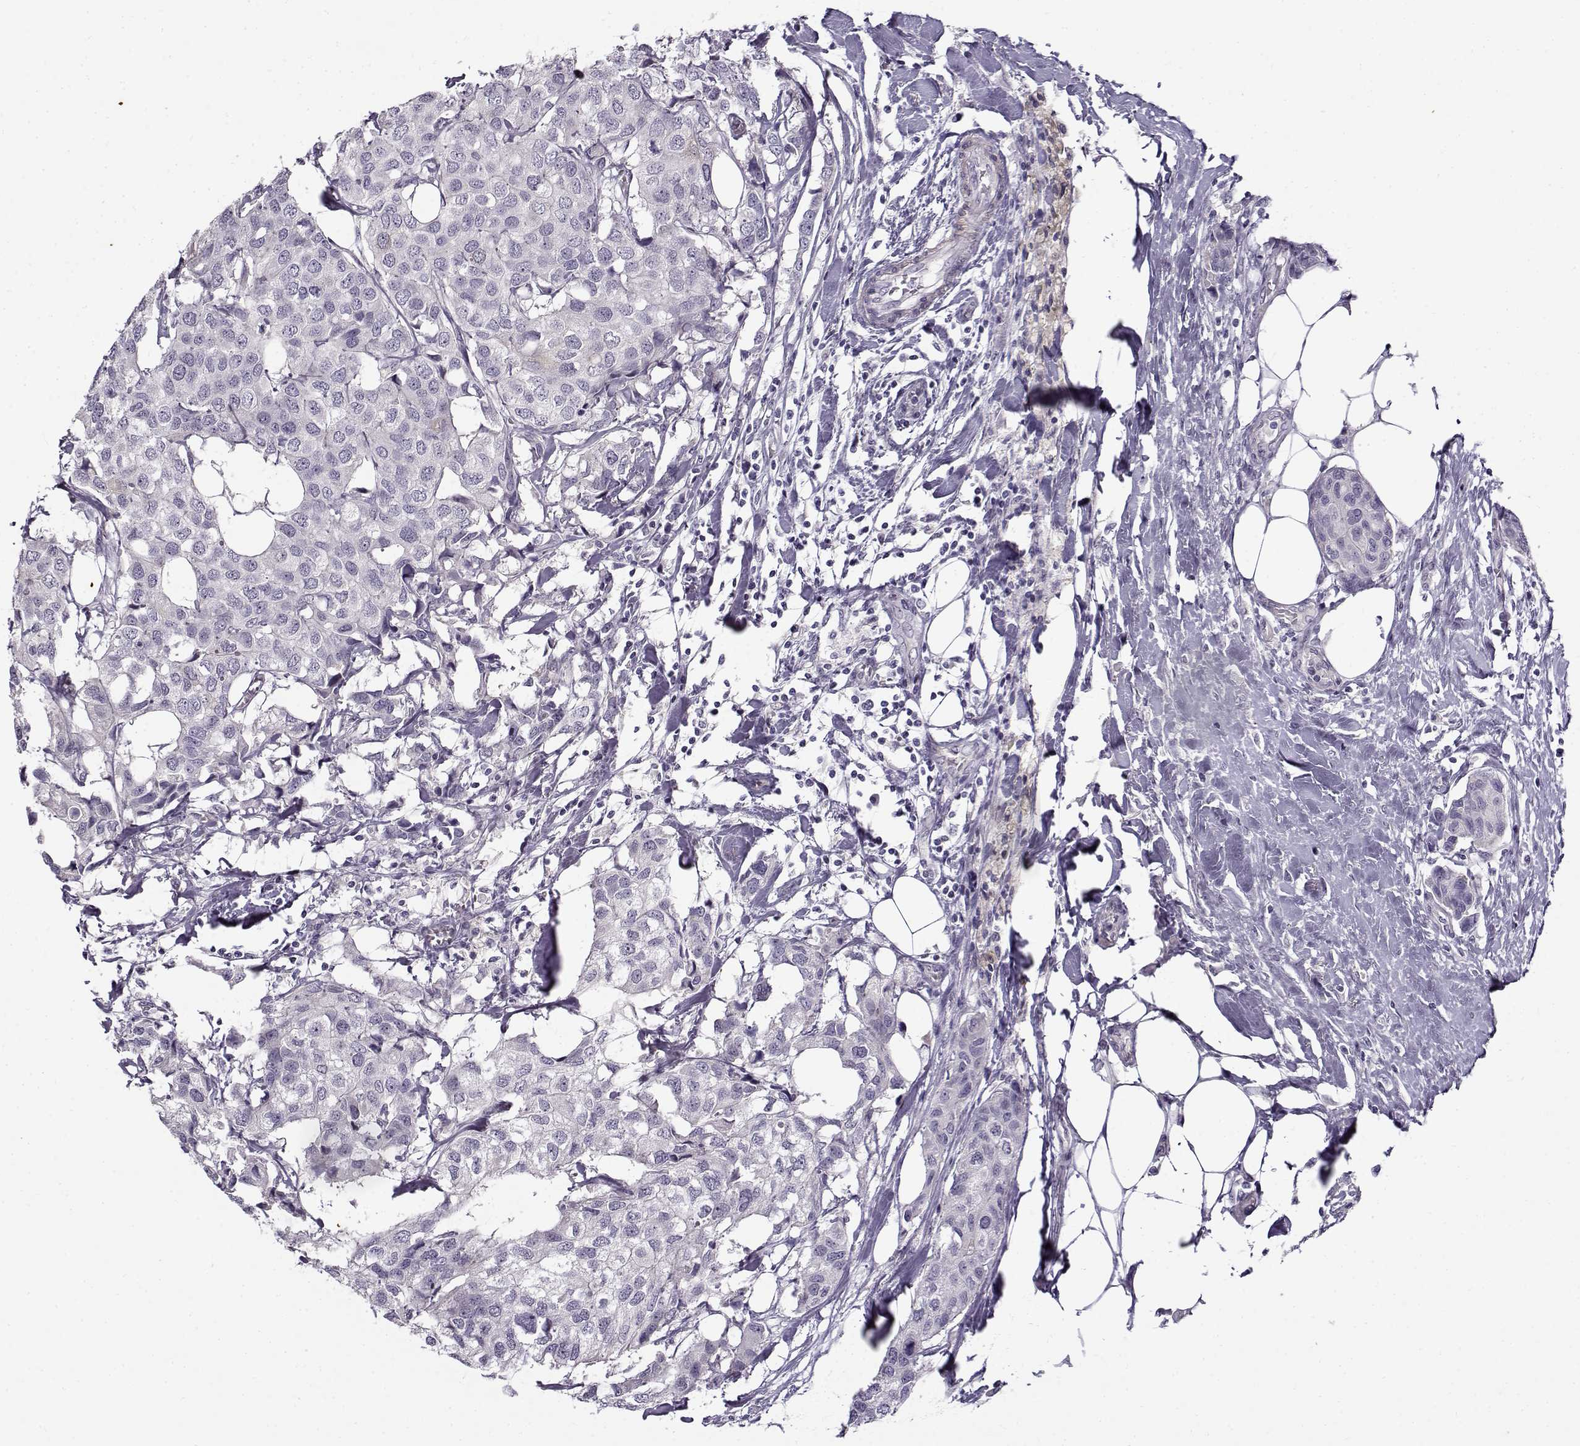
{"staining": {"intensity": "negative", "quantity": "none", "location": "none"}, "tissue": "breast cancer", "cell_type": "Tumor cells", "image_type": "cancer", "snomed": [{"axis": "morphology", "description": "Duct carcinoma"}, {"axis": "topography", "description": "Breast"}], "caption": "This is an immunohistochemistry micrograph of breast cancer (infiltrating ductal carcinoma). There is no expression in tumor cells.", "gene": "TEX55", "patient": {"sex": "female", "age": 80}}